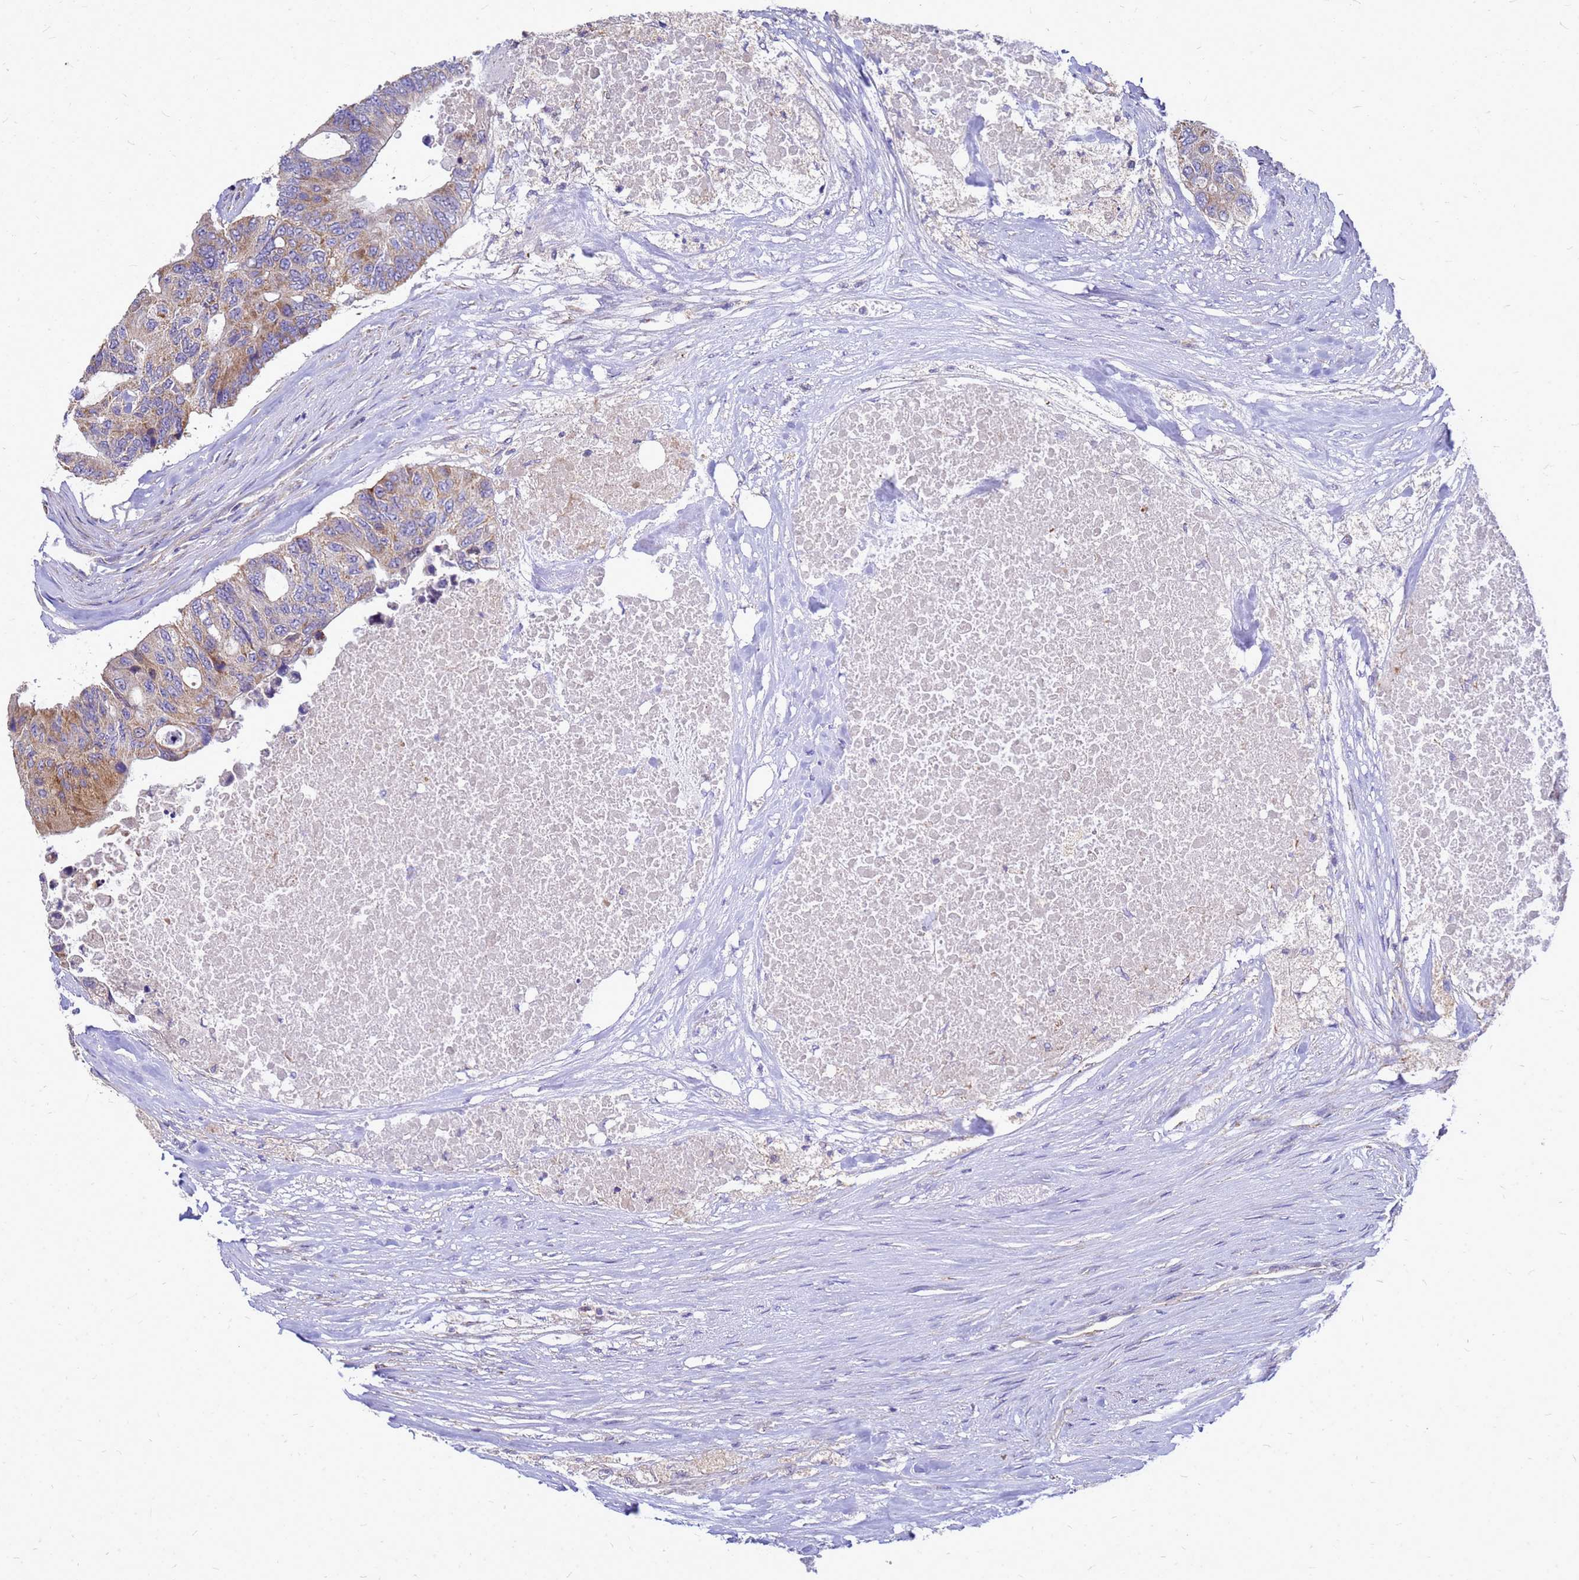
{"staining": {"intensity": "moderate", "quantity": "25%-75%", "location": "cytoplasmic/membranous"}, "tissue": "colorectal cancer", "cell_type": "Tumor cells", "image_type": "cancer", "snomed": [{"axis": "morphology", "description": "Adenocarcinoma, NOS"}, {"axis": "topography", "description": "Colon"}], "caption": "Immunohistochemistry micrograph of human adenocarcinoma (colorectal) stained for a protein (brown), which displays medium levels of moderate cytoplasmic/membranous positivity in approximately 25%-75% of tumor cells.", "gene": "CMC4", "patient": {"sex": "male", "age": 71}}